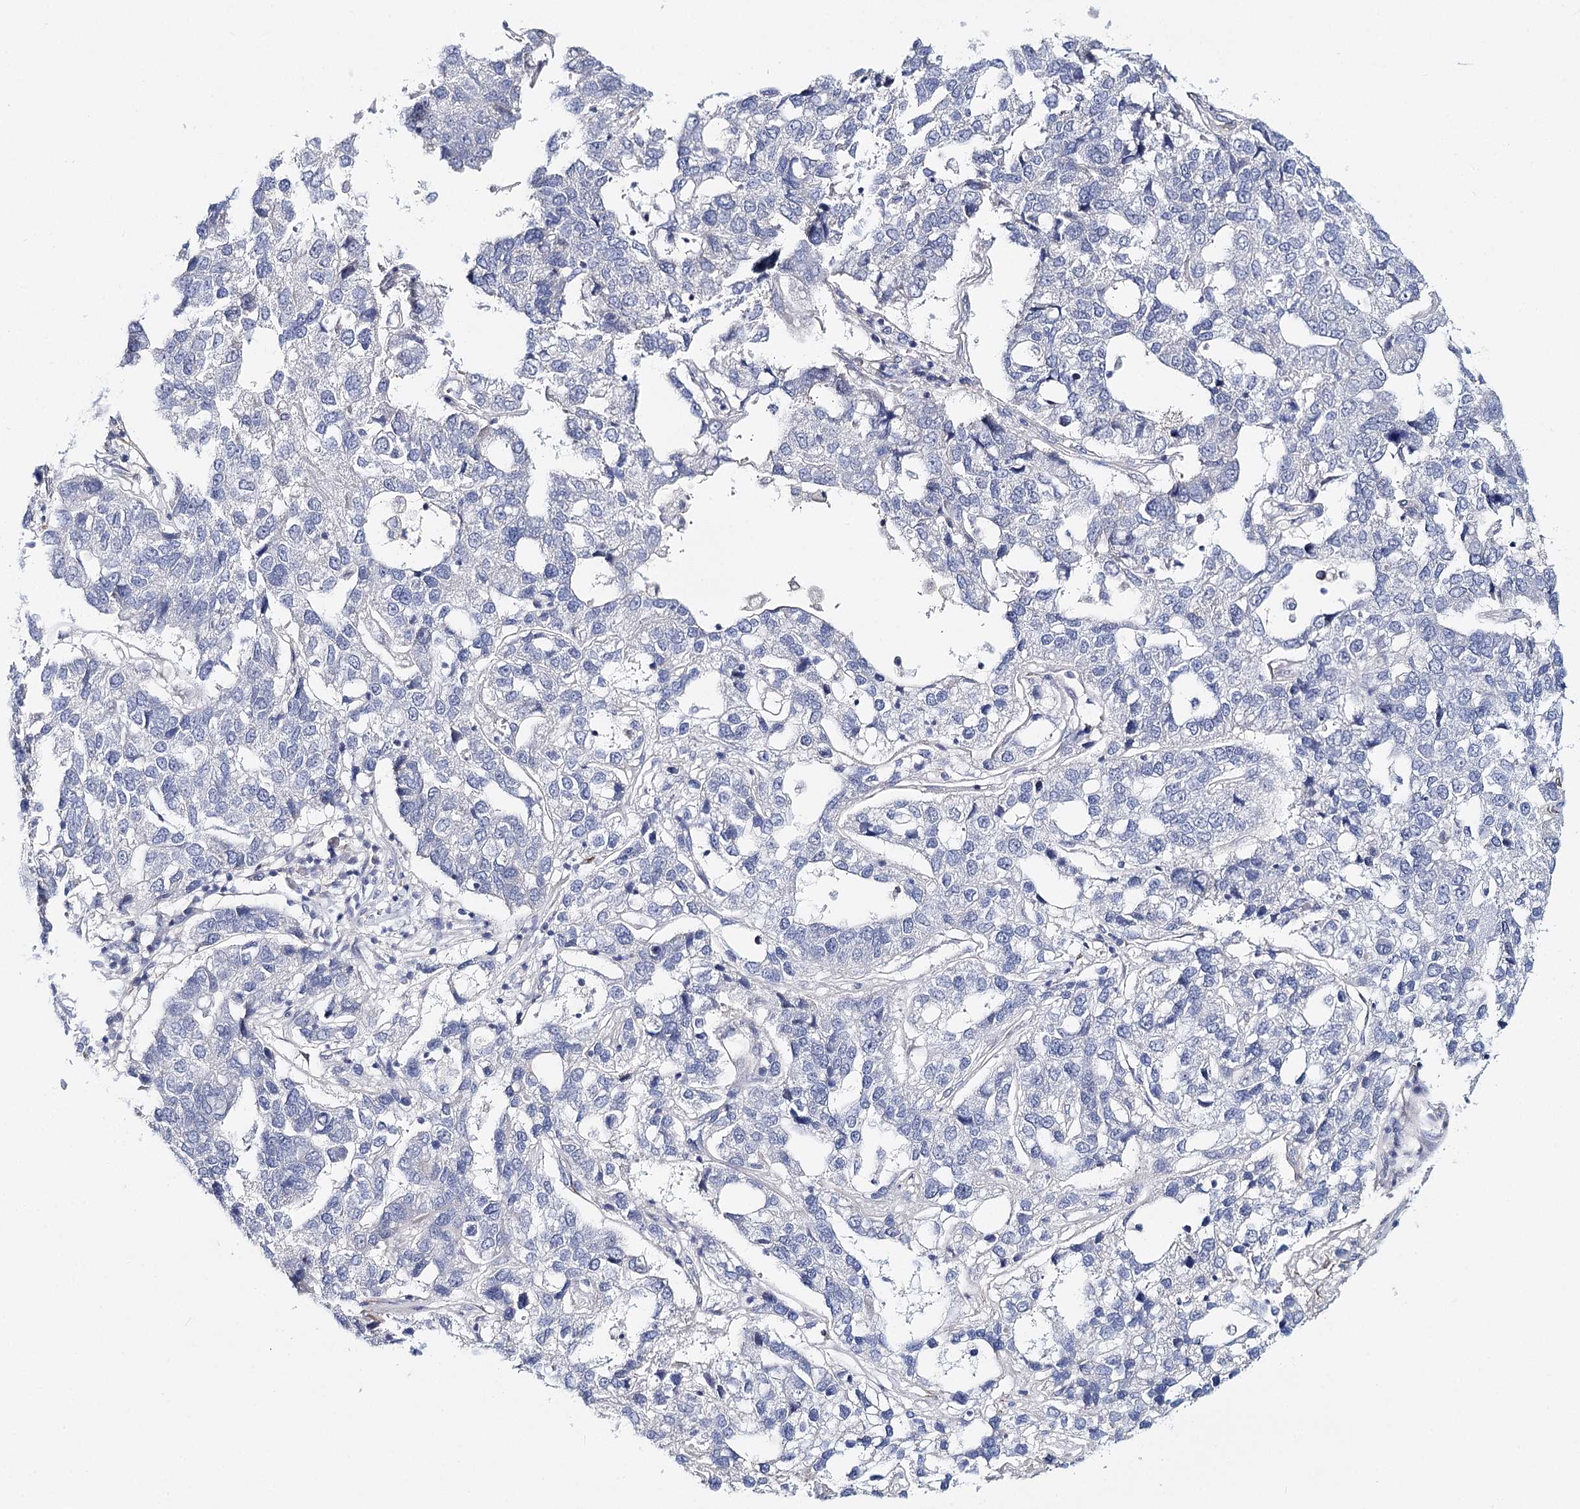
{"staining": {"intensity": "negative", "quantity": "none", "location": "none"}, "tissue": "pancreatic cancer", "cell_type": "Tumor cells", "image_type": "cancer", "snomed": [{"axis": "morphology", "description": "Adenocarcinoma, NOS"}, {"axis": "topography", "description": "Pancreas"}], "caption": "Histopathology image shows no protein staining in tumor cells of pancreatic adenocarcinoma tissue. (DAB (3,3'-diaminobenzidine) immunohistochemistry (IHC), high magnification).", "gene": "TEX12", "patient": {"sex": "female", "age": 61}}